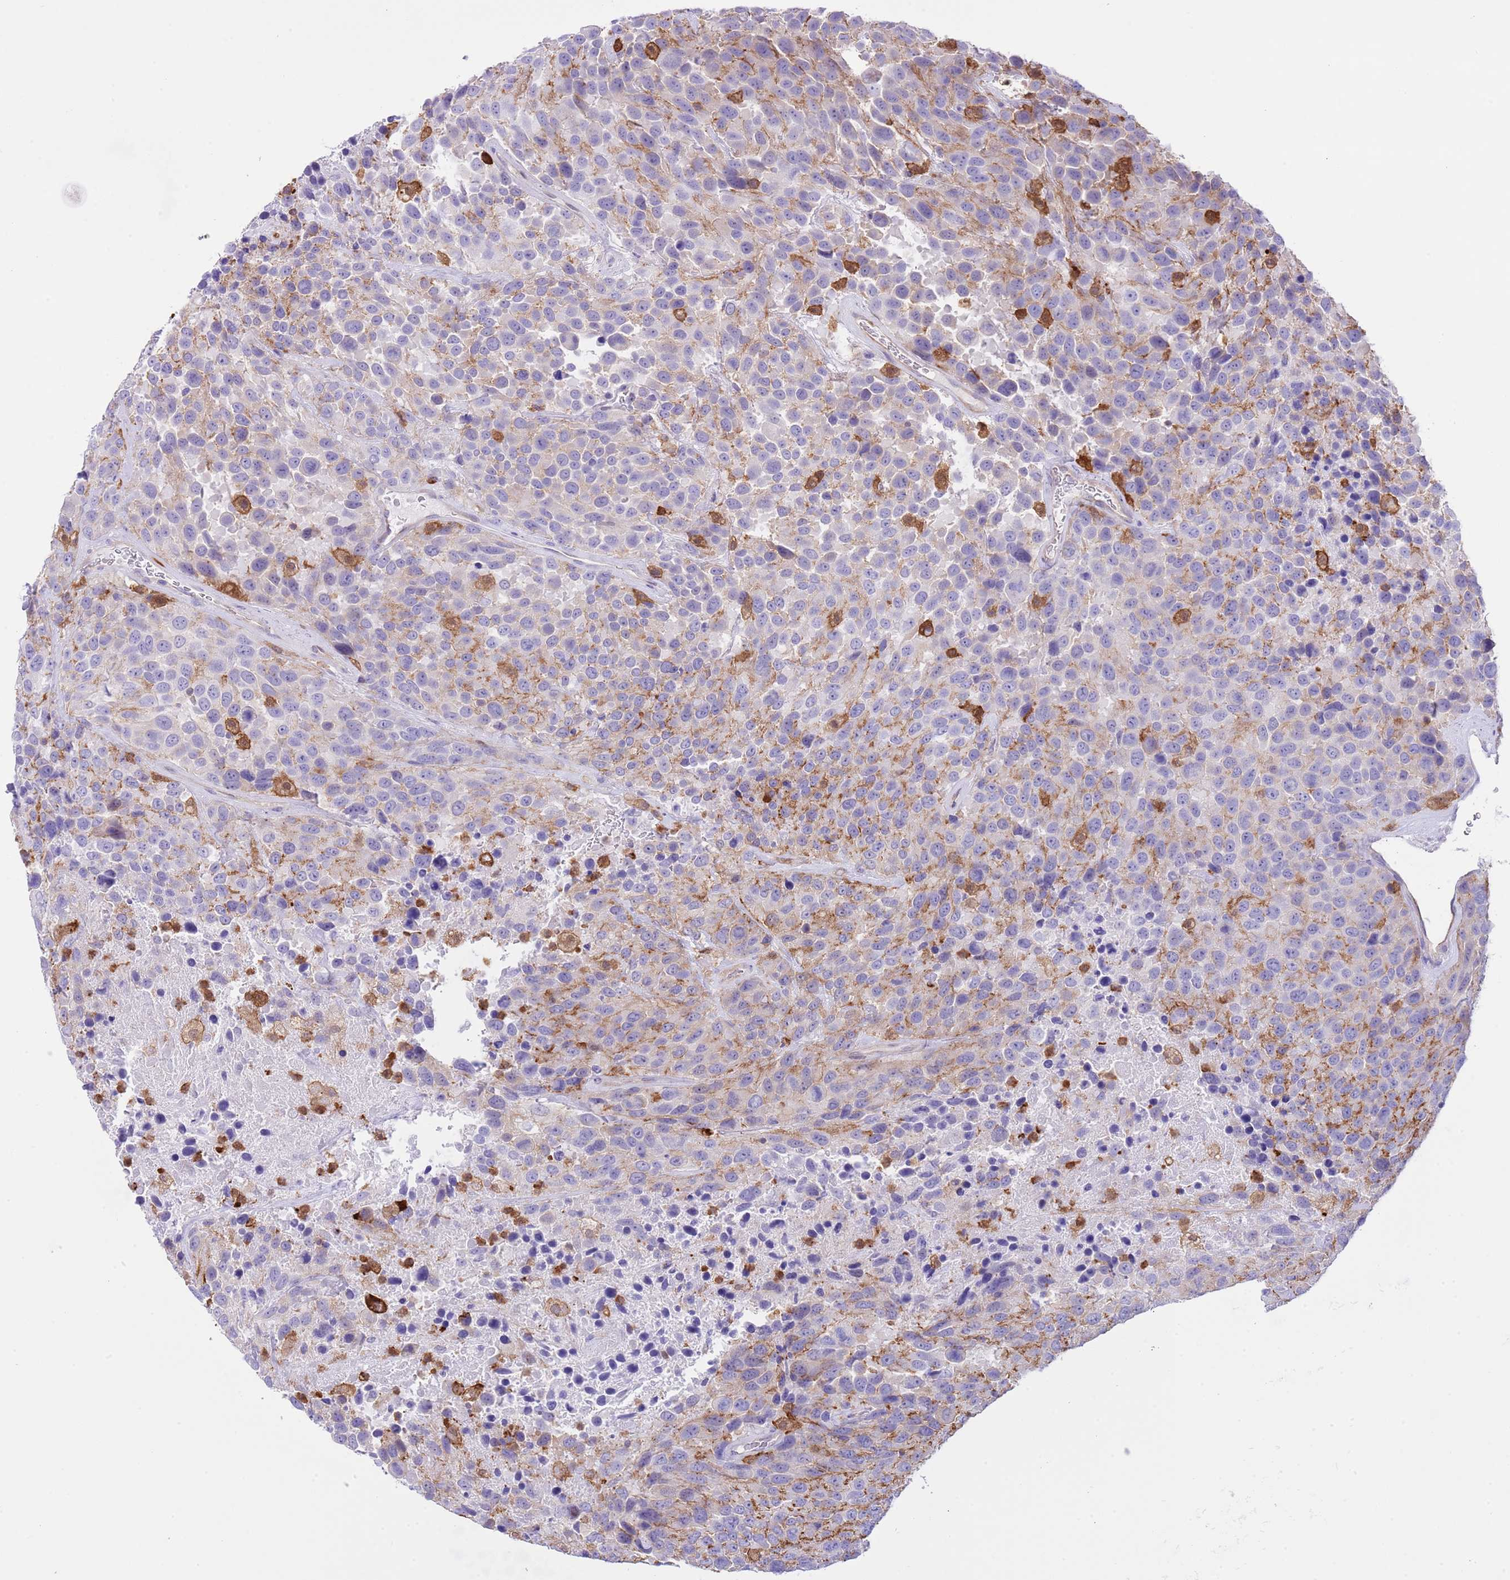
{"staining": {"intensity": "moderate", "quantity": "25%-75%", "location": "cytoplasmic/membranous"}, "tissue": "urothelial cancer", "cell_type": "Tumor cells", "image_type": "cancer", "snomed": [{"axis": "morphology", "description": "Urothelial carcinoma, High grade"}, {"axis": "topography", "description": "Urinary bladder"}], "caption": "IHC (DAB (3,3'-diaminobenzidine)) staining of high-grade urothelial carcinoma displays moderate cytoplasmic/membranous protein staining in about 25%-75% of tumor cells.", "gene": "EFHD2", "patient": {"sex": "female", "age": 70}}